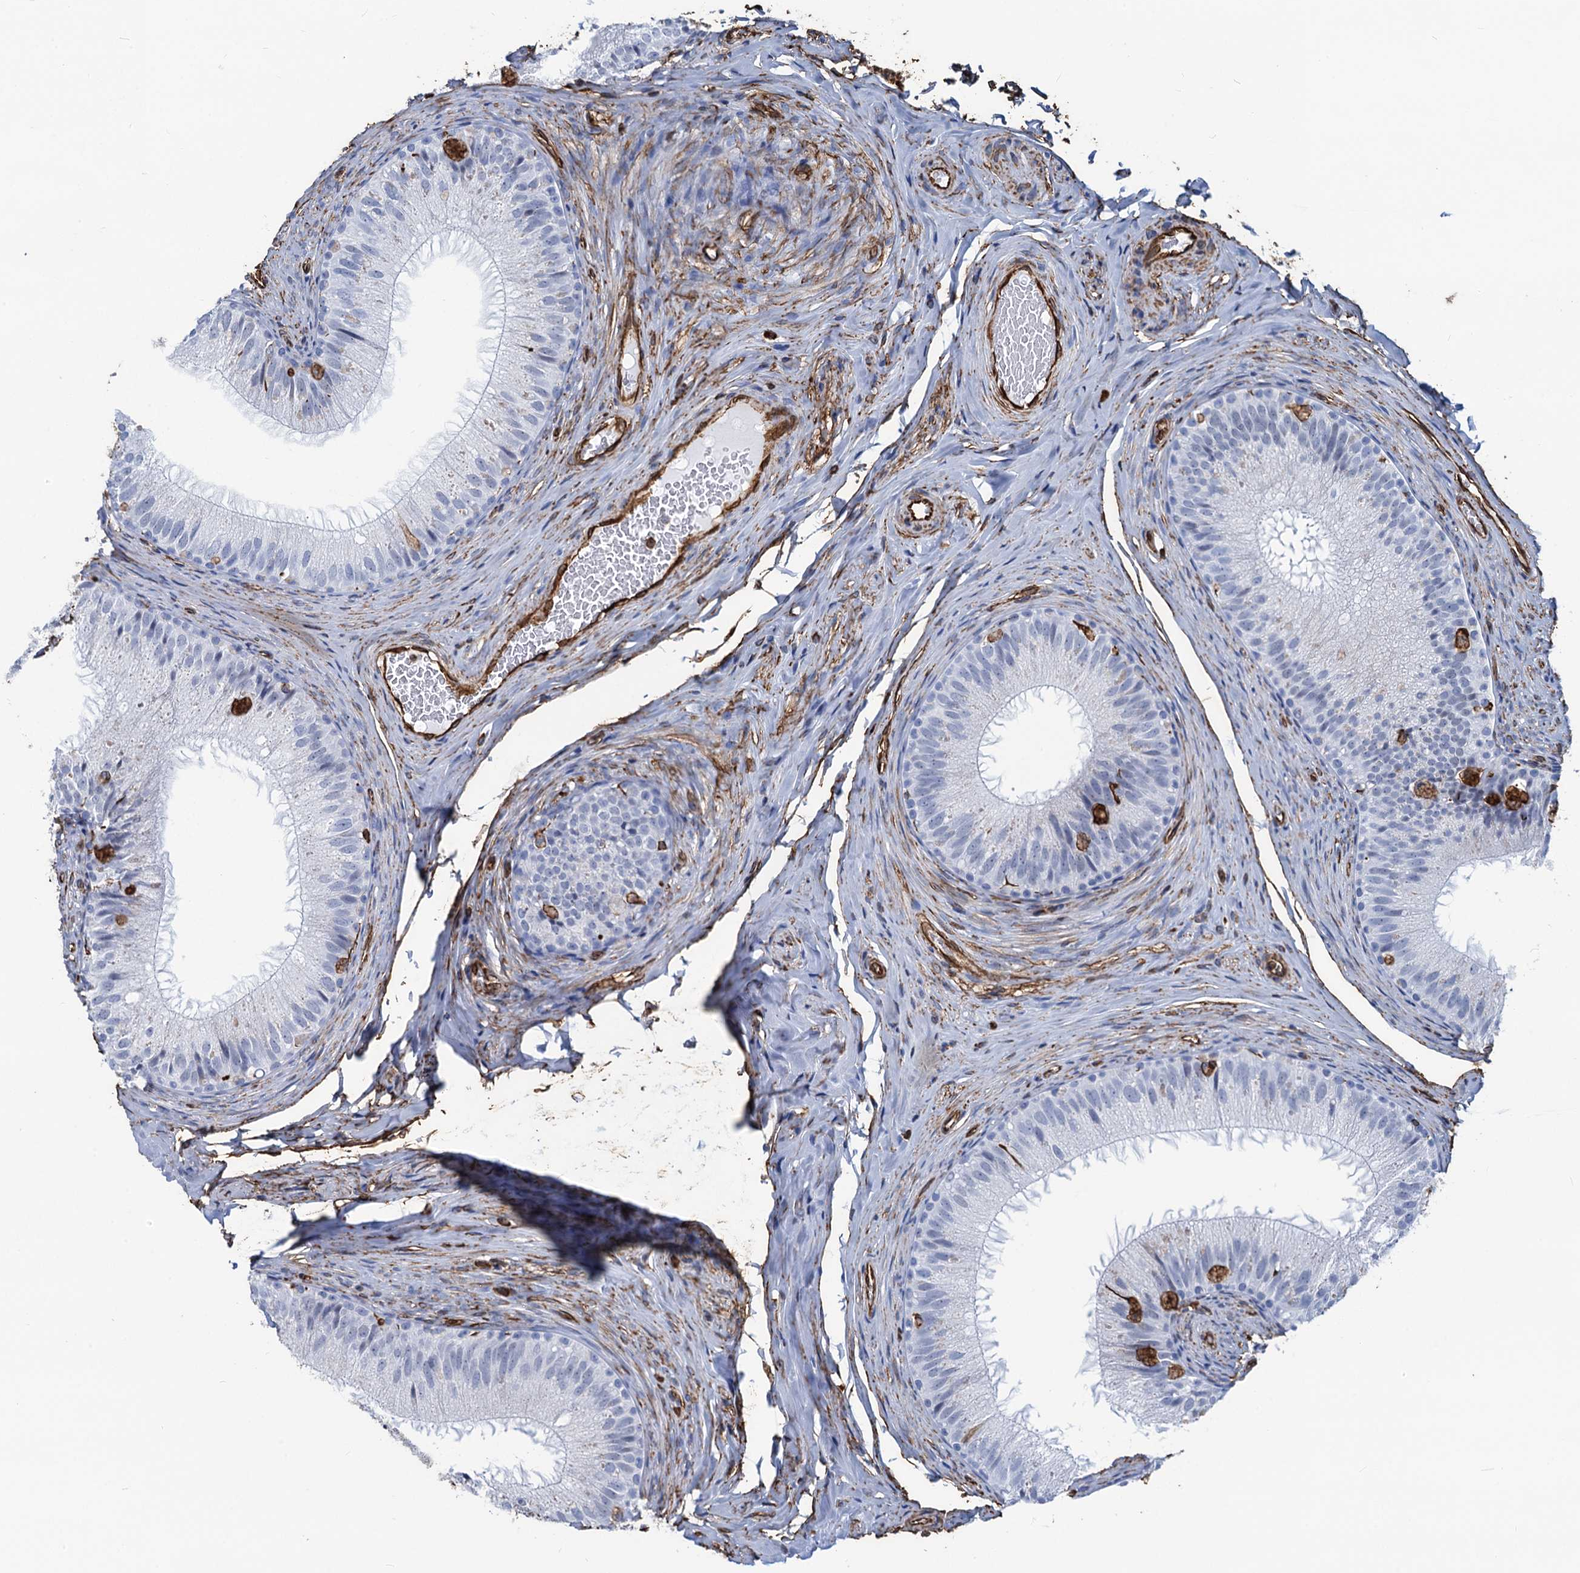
{"staining": {"intensity": "moderate", "quantity": "<25%", "location": "cytoplasmic/membranous"}, "tissue": "epididymis", "cell_type": "Glandular cells", "image_type": "normal", "snomed": [{"axis": "morphology", "description": "Normal tissue, NOS"}, {"axis": "topography", "description": "Epididymis"}], "caption": "Glandular cells demonstrate moderate cytoplasmic/membranous positivity in approximately <25% of cells in unremarkable epididymis. (DAB IHC, brown staining for protein, blue staining for nuclei).", "gene": "PGM2", "patient": {"sex": "male", "age": 34}}